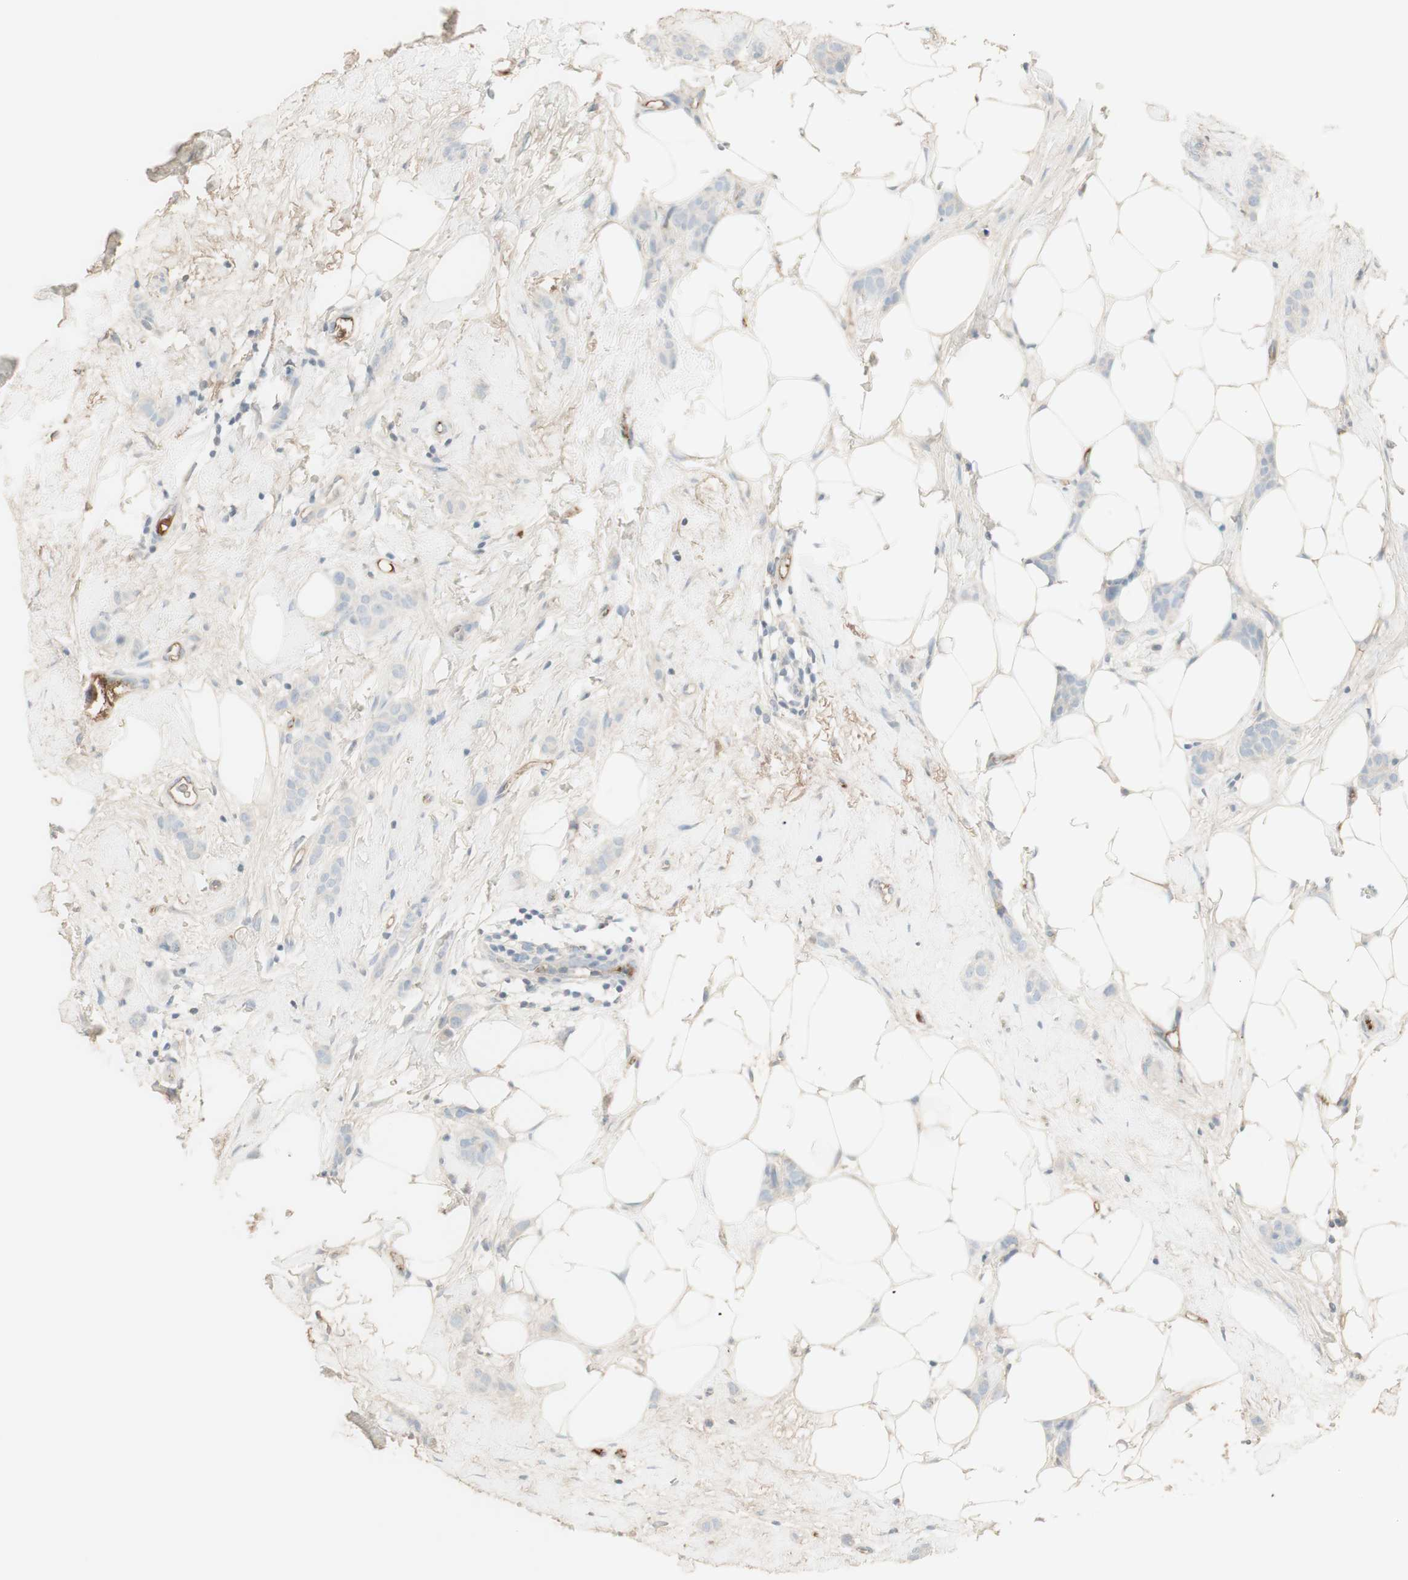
{"staining": {"intensity": "negative", "quantity": "none", "location": "none"}, "tissue": "breast cancer", "cell_type": "Tumor cells", "image_type": "cancer", "snomed": [{"axis": "morphology", "description": "Lobular carcinoma"}, {"axis": "topography", "description": "Skin"}, {"axis": "topography", "description": "Breast"}], "caption": "Histopathology image shows no significant protein positivity in tumor cells of breast cancer. (Brightfield microscopy of DAB IHC at high magnification).", "gene": "IFNG", "patient": {"sex": "female", "age": 46}}